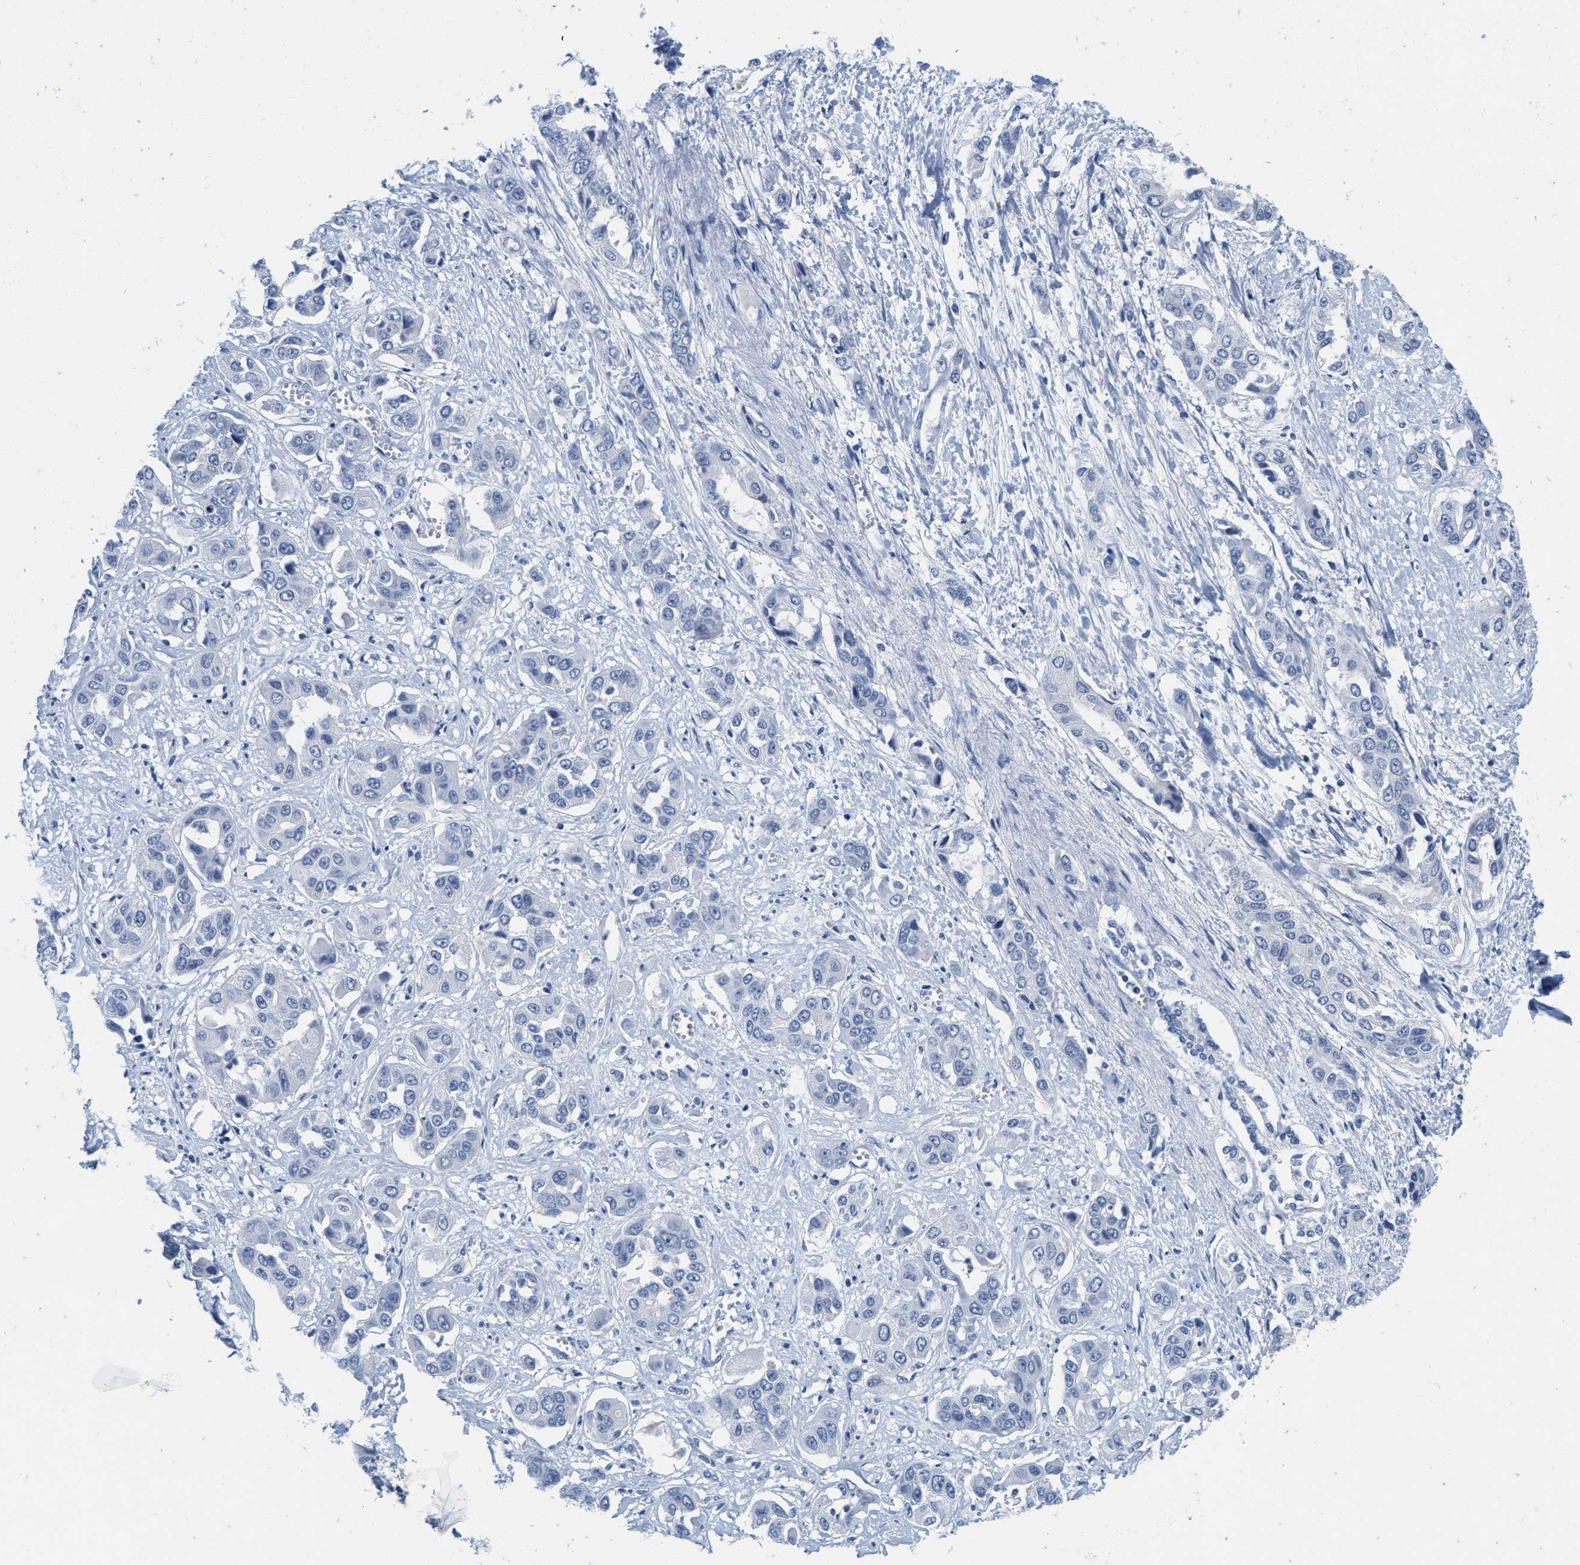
{"staining": {"intensity": "negative", "quantity": "none", "location": "none"}, "tissue": "liver cancer", "cell_type": "Tumor cells", "image_type": "cancer", "snomed": [{"axis": "morphology", "description": "Cholangiocarcinoma"}, {"axis": "topography", "description": "Liver"}], "caption": "There is no significant expression in tumor cells of liver cholangiocarcinoma. (DAB immunohistochemistry (IHC) with hematoxylin counter stain).", "gene": "ABCB11", "patient": {"sex": "female", "age": 52}}